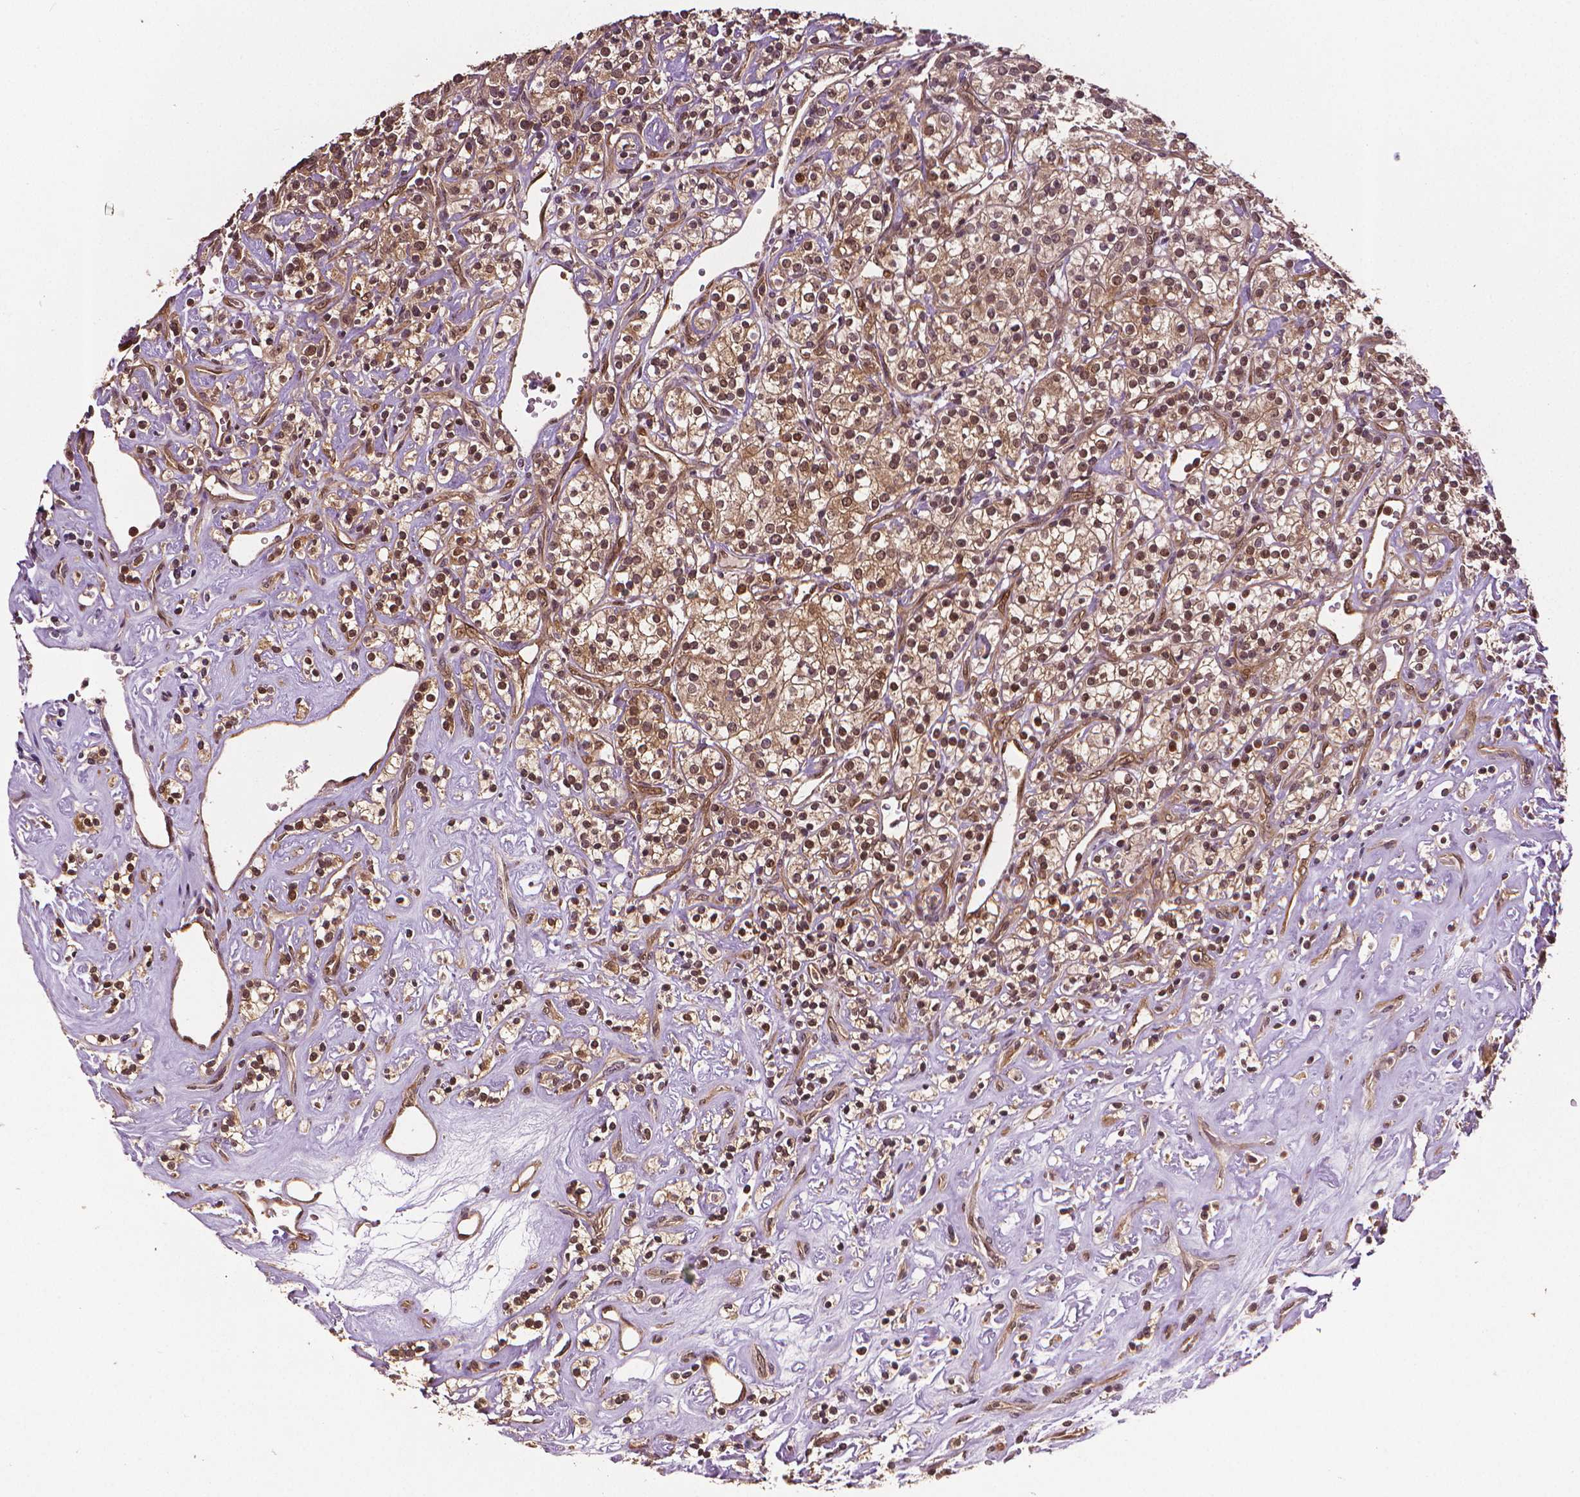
{"staining": {"intensity": "moderate", "quantity": ">75%", "location": "cytoplasmic/membranous,nuclear"}, "tissue": "renal cancer", "cell_type": "Tumor cells", "image_type": "cancer", "snomed": [{"axis": "morphology", "description": "Adenocarcinoma, NOS"}, {"axis": "topography", "description": "Kidney"}], "caption": "A brown stain highlights moderate cytoplasmic/membranous and nuclear staining of a protein in renal adenocarcinoma tumor cells.", "gene": "STAT3", "patient": {"sex": "male", "age": 77}}